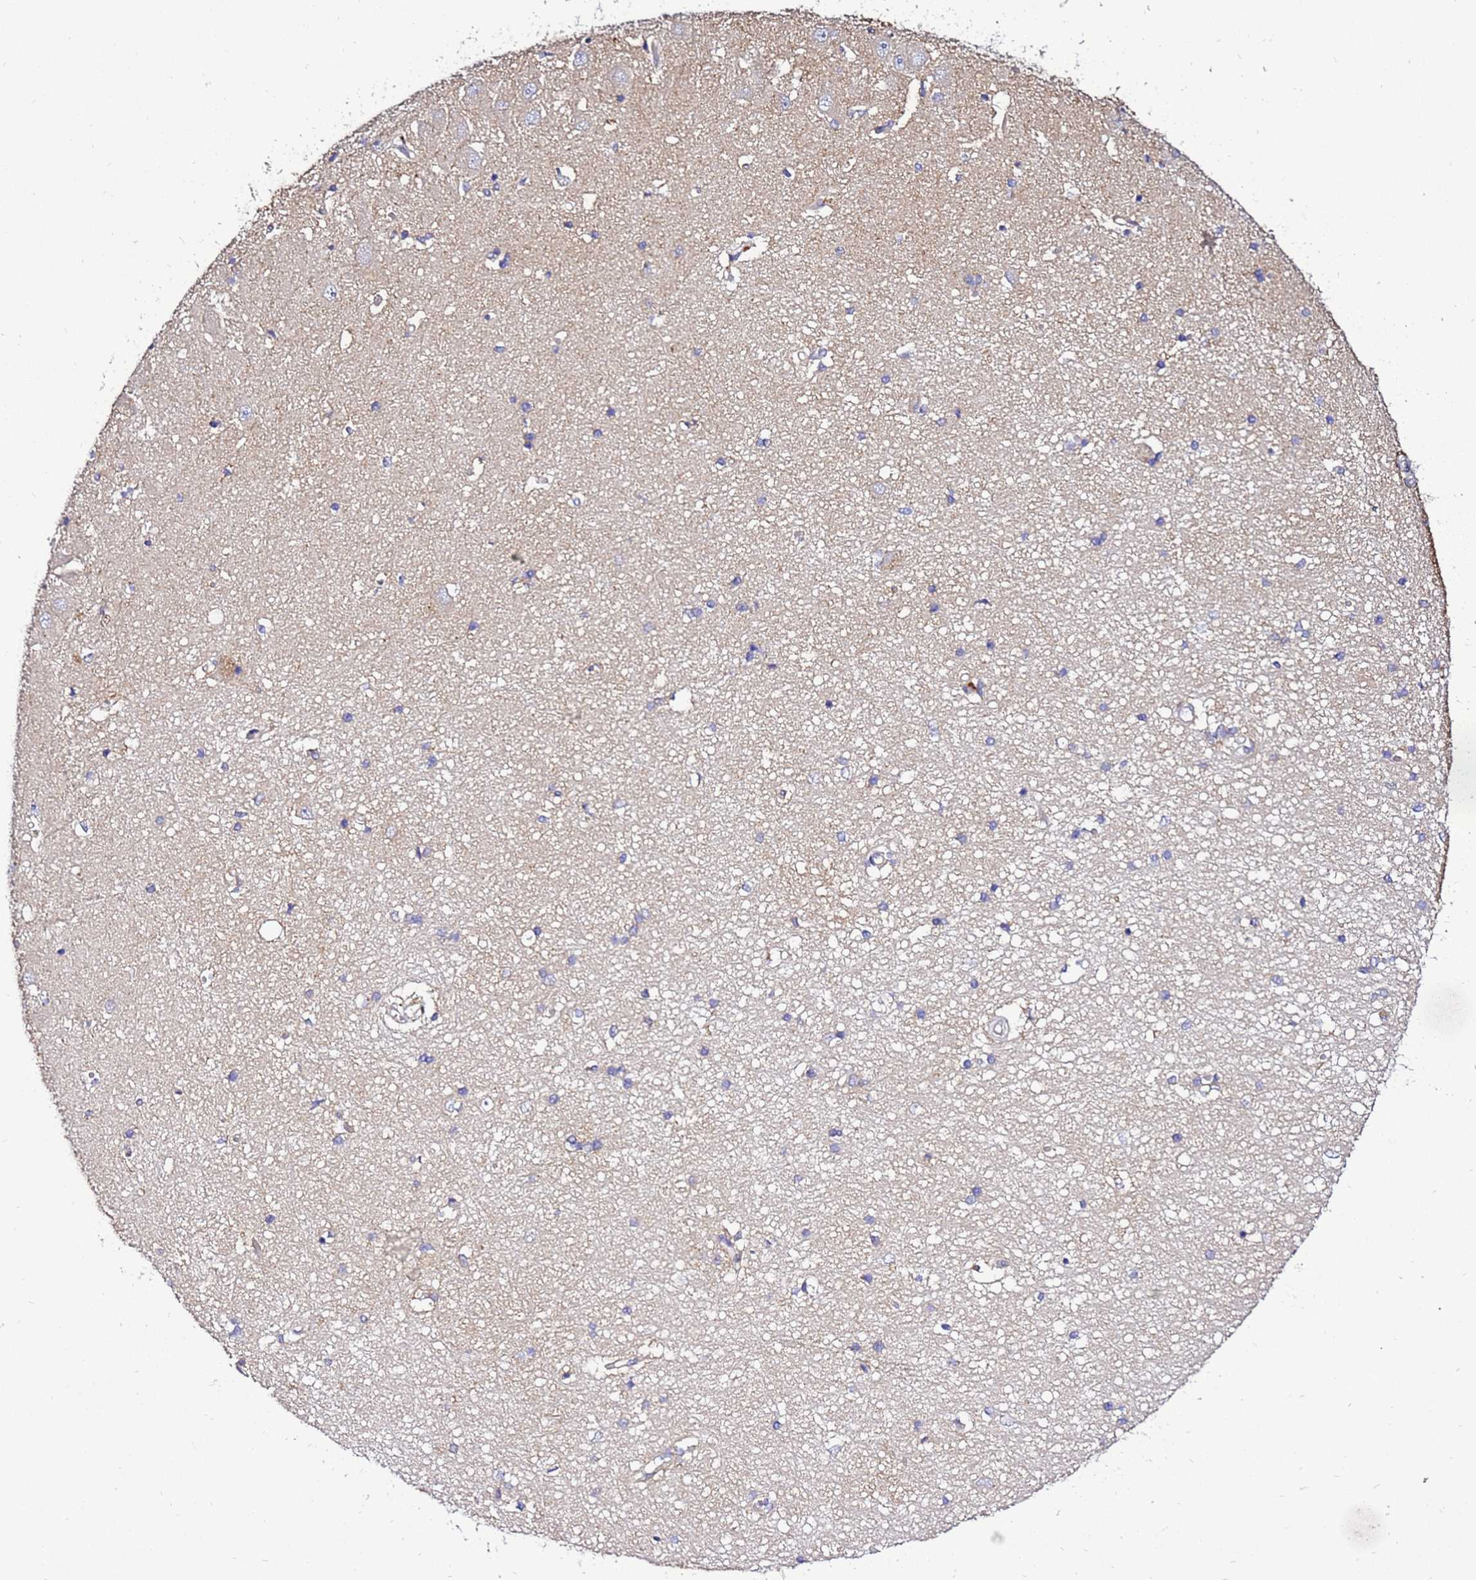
{"staining": {"intensity": "negative", "quantity": "none", "location": "none"}, "tissue": "hippocampus", "cell_type": "Glial cells", "image_type": "normal", "snomed": [{"axis": "morphology", "description": "Normal tissue, NOS"}, {"axis": "topography", "description": "Hippocampus"}], "caption": "High power microscopy micrograph of an immunohistochemistry image of normal hippocampus, revealing no significant positivity in glial cells.", "gene": "ADPGK", "patient": {"sex": "male", "age": 45}}